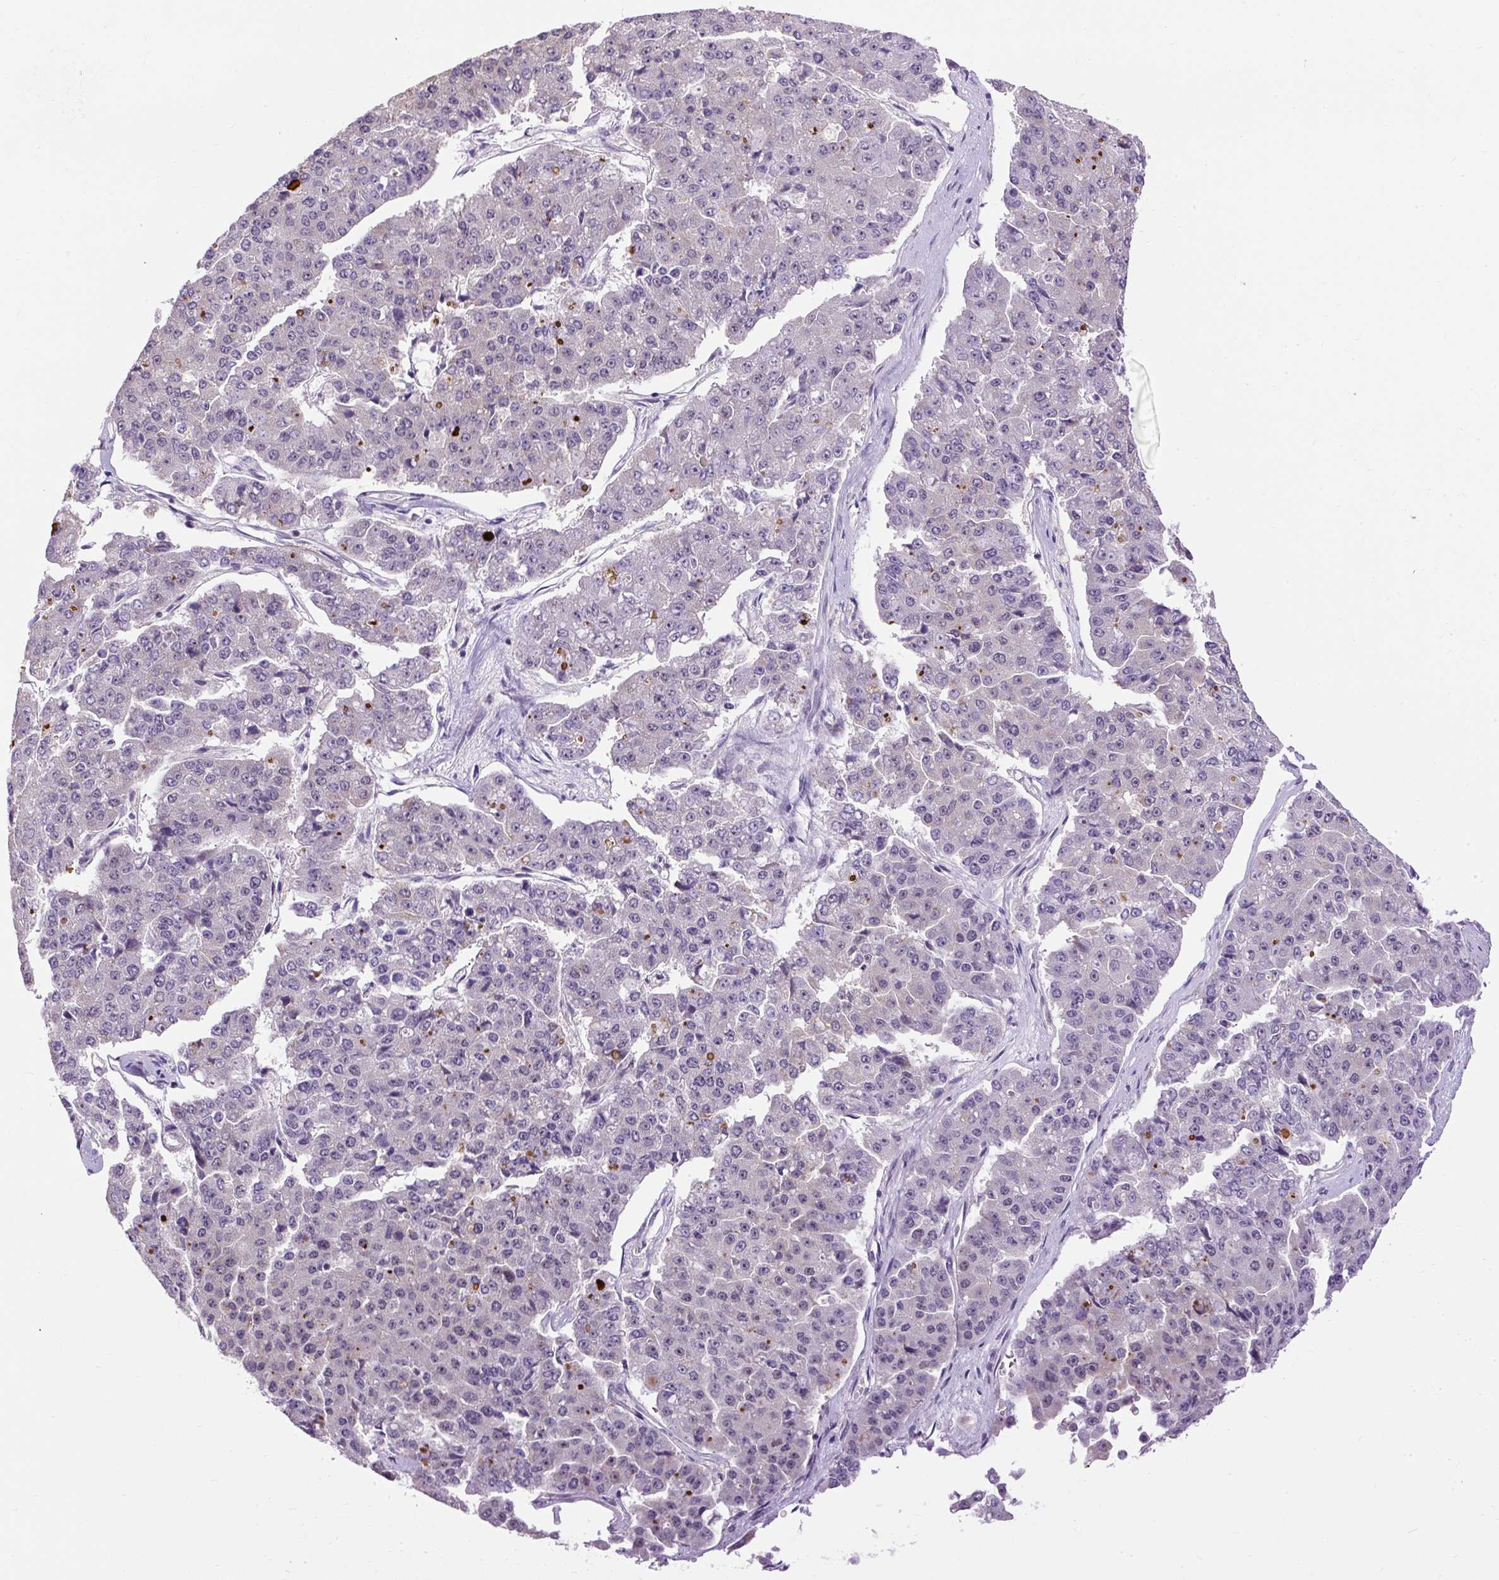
{"staining": {"intensity": "negative", "quantity": "none", "location": "none"}, "tissue": "pancreatic cancer", "cell_type": "Tumor cells", "image_type": "cancer", "snomed": [{"axis": "morphology", "description": "Adenocarcinoma, NOS"}, {"axis": "topography", "description": "Pancreas"}], "caption": "Protein analysis of pancreatic cancer (adenocarcinoma) exhibits no significant staining in tumor cells.", "gene": "ARHGEF18", "patient": {"sex": "male", "age": 50}}